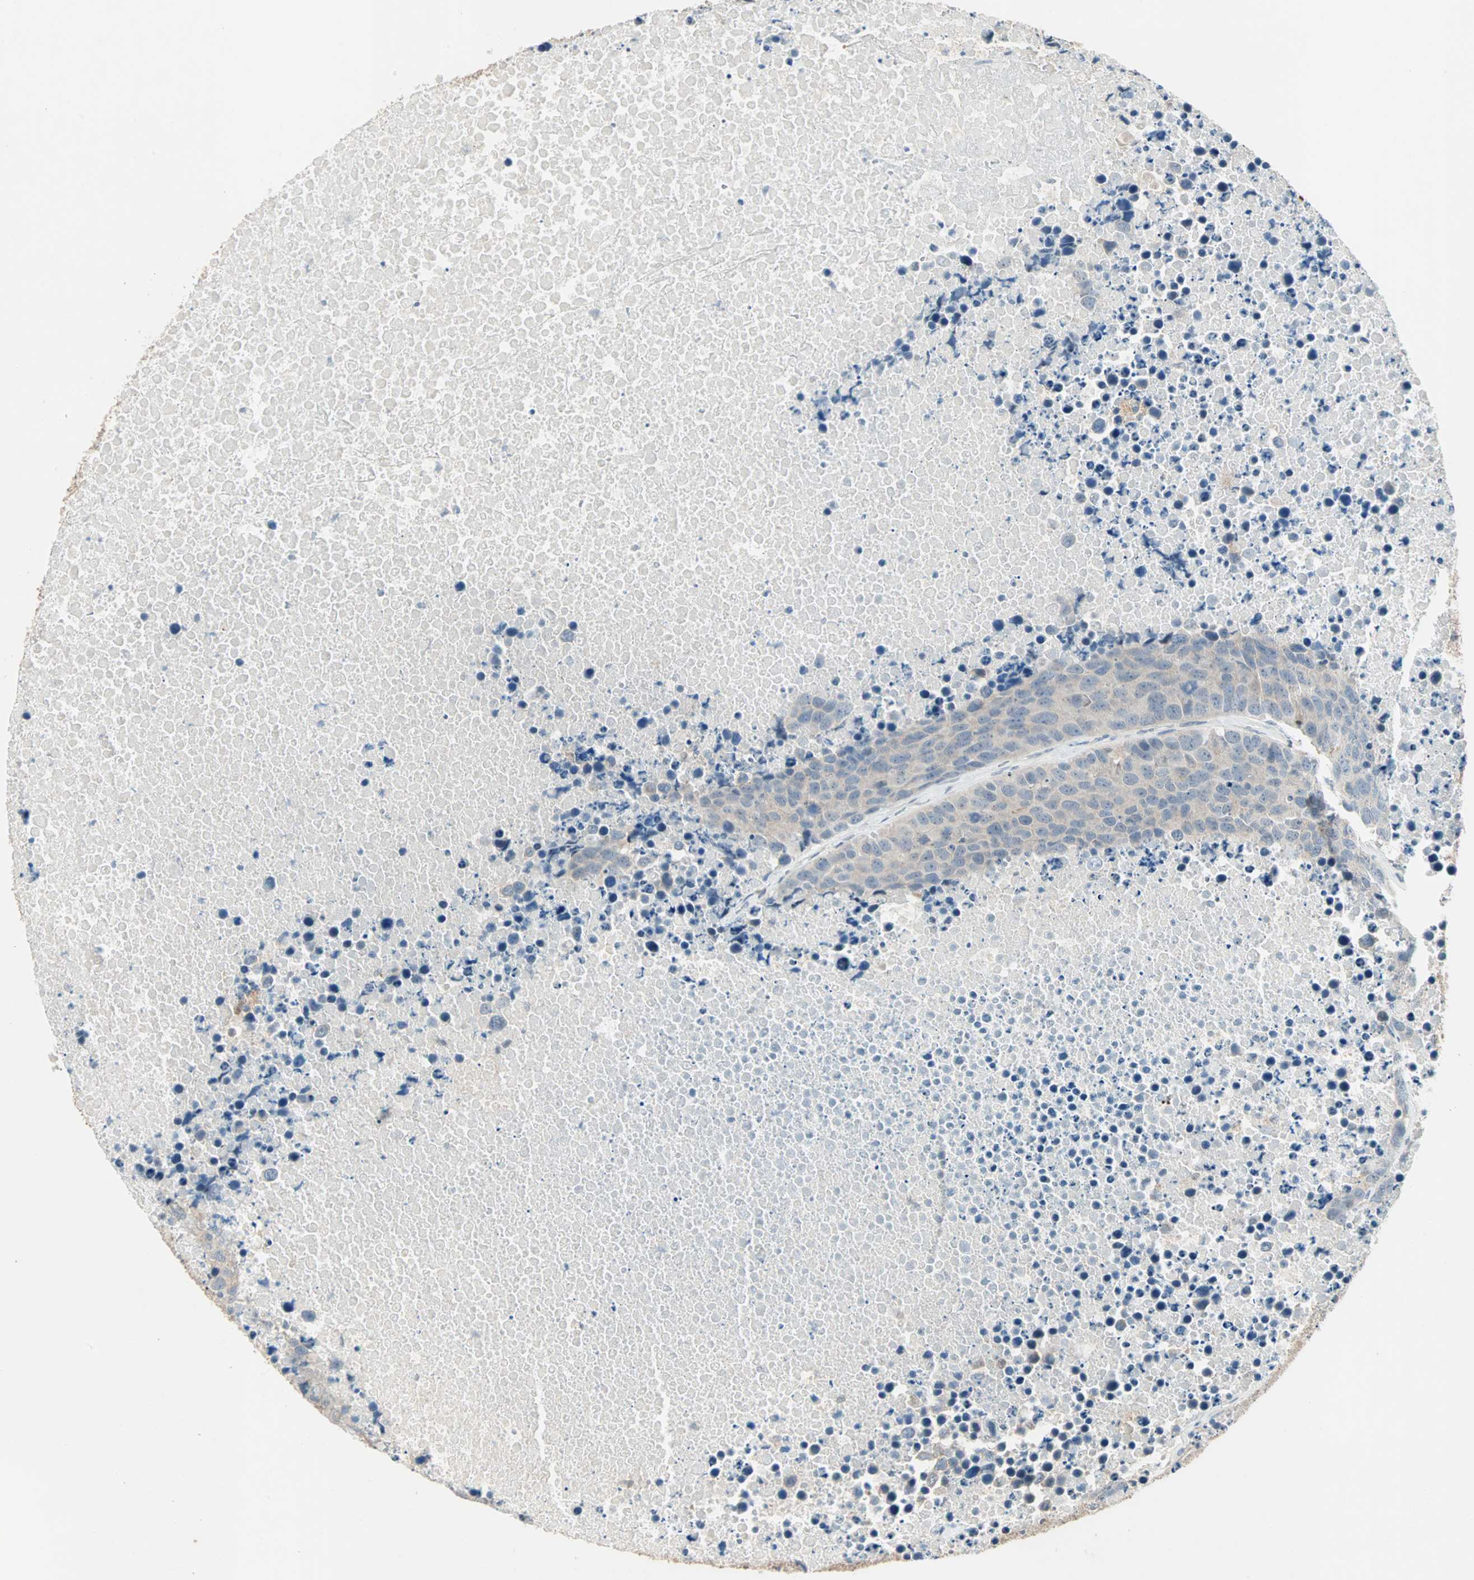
{"staining": {"intensity": "weak", "quantity": ">75%", "location": "cytoplasmic/membranous"}, "tissue": "carcinoid", "cell_type": "Tumor cells", "image_type": "cancer", "snomed": [{"axis": "morphology", "description": "Carcinoid, malignant, NOS"}, {"axis": "topography", "description": "Lung"}], "caption": "Immunohistochemical staining of malignant carcinoid shows low levels of weak cytoplasmic/membranous staining in about >75% of tumor cells. The staining is performed using DAB brown chromogen to label protein expression. The nuclei are counter-stained blue using hematoxylin.", "gene": "RTL6", "patient": {"sex": "male", "age": 60}}